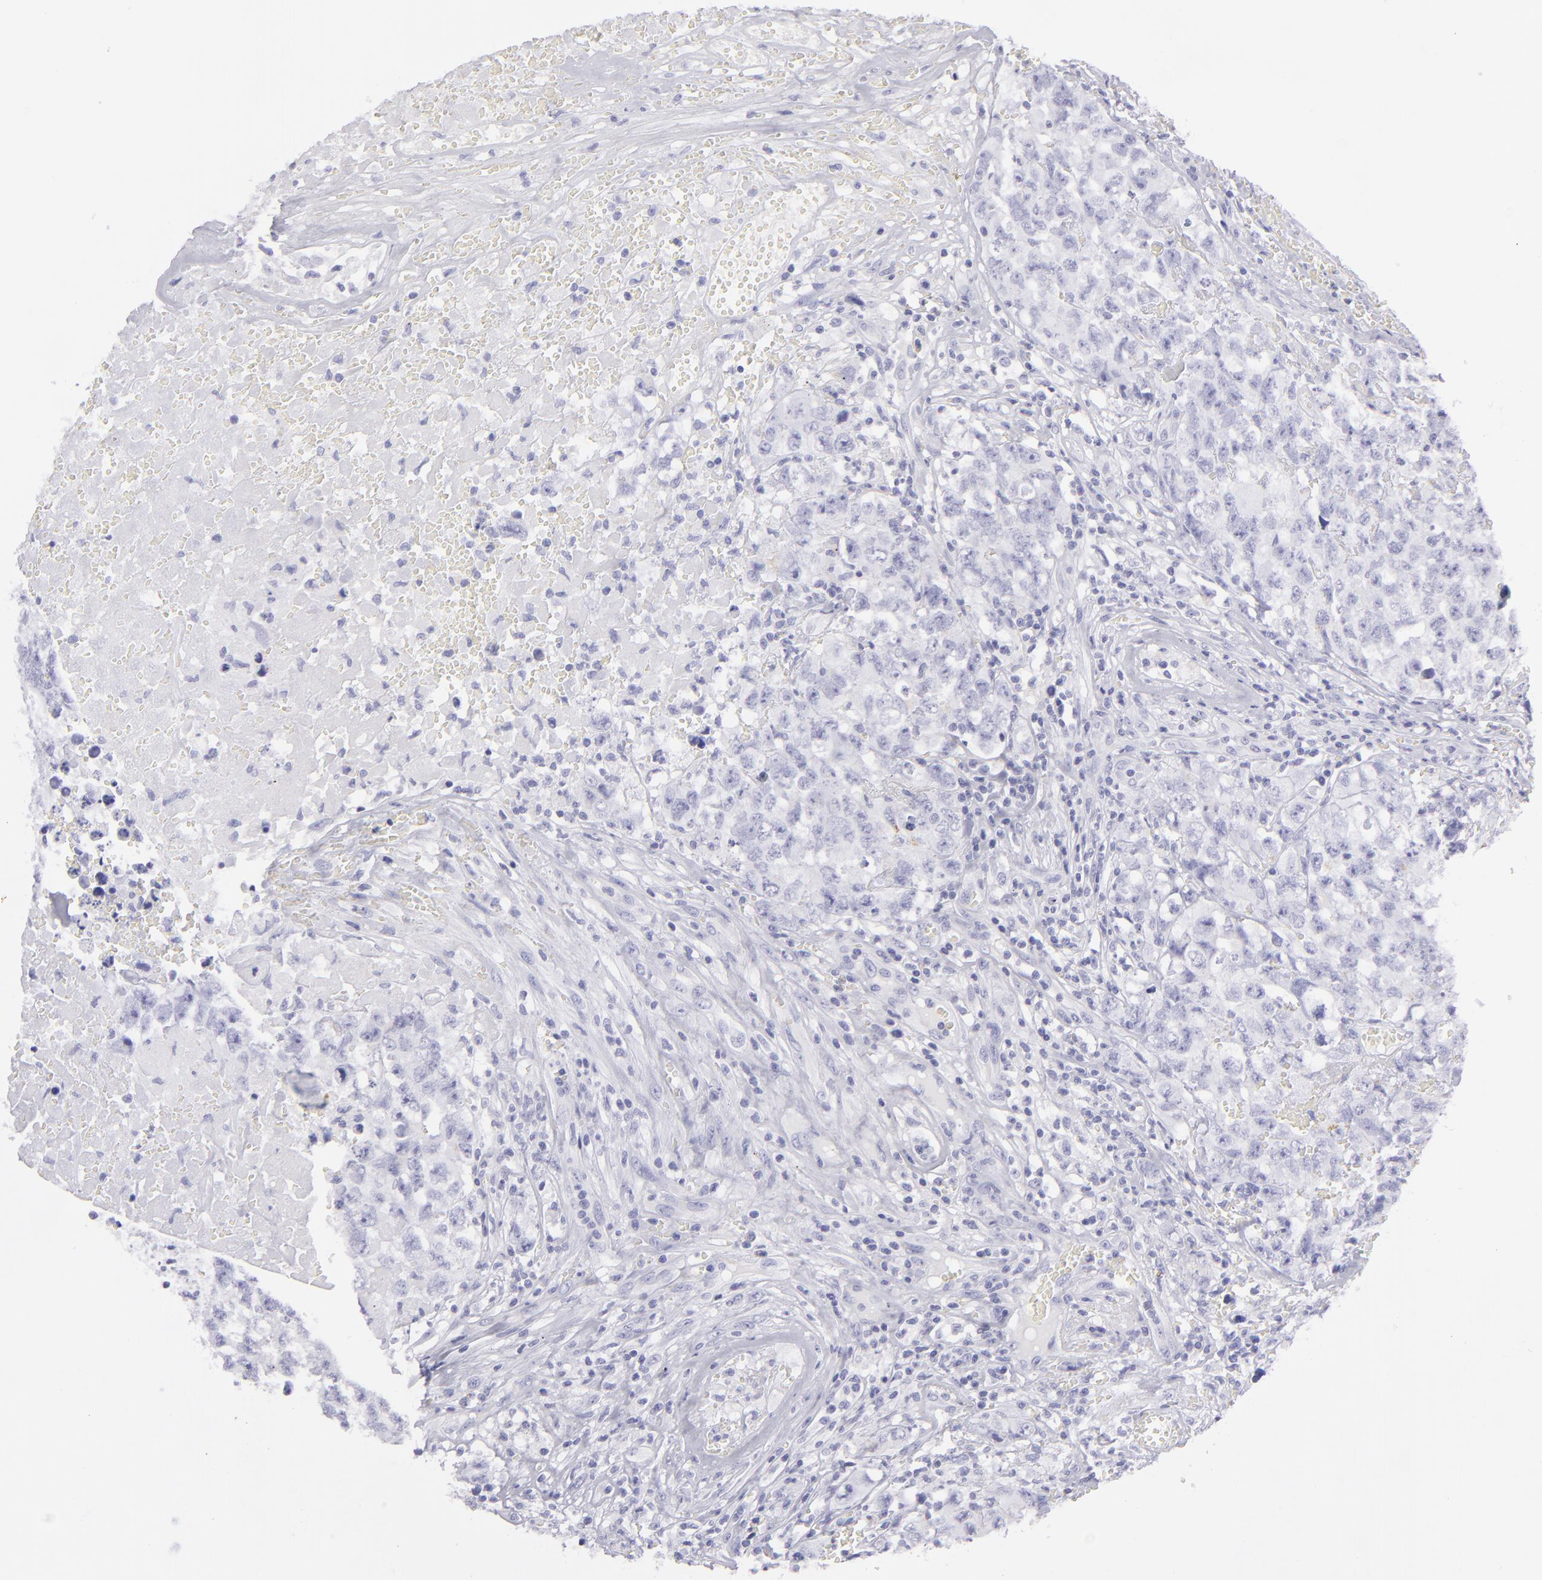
{"staining": {"intensity": "negative", "quantity": "none", "location": "none"}, "tissue": "testis cancer", "cell_type": "Tumor cells", "image_type": "cancer", "snomed": [{"axis": "morphology", "description": "Carcinoma, Embryonal, NOS"}, {"axis": "topography", "description": "Testis"}], "caption": "This is an immunohistochemistry micrograph of testis cancer (embryonal carcinoma). There is no staining in tumor cells.", "gene": "DLG4", "patient": {"sex": "male", "age": 31}}